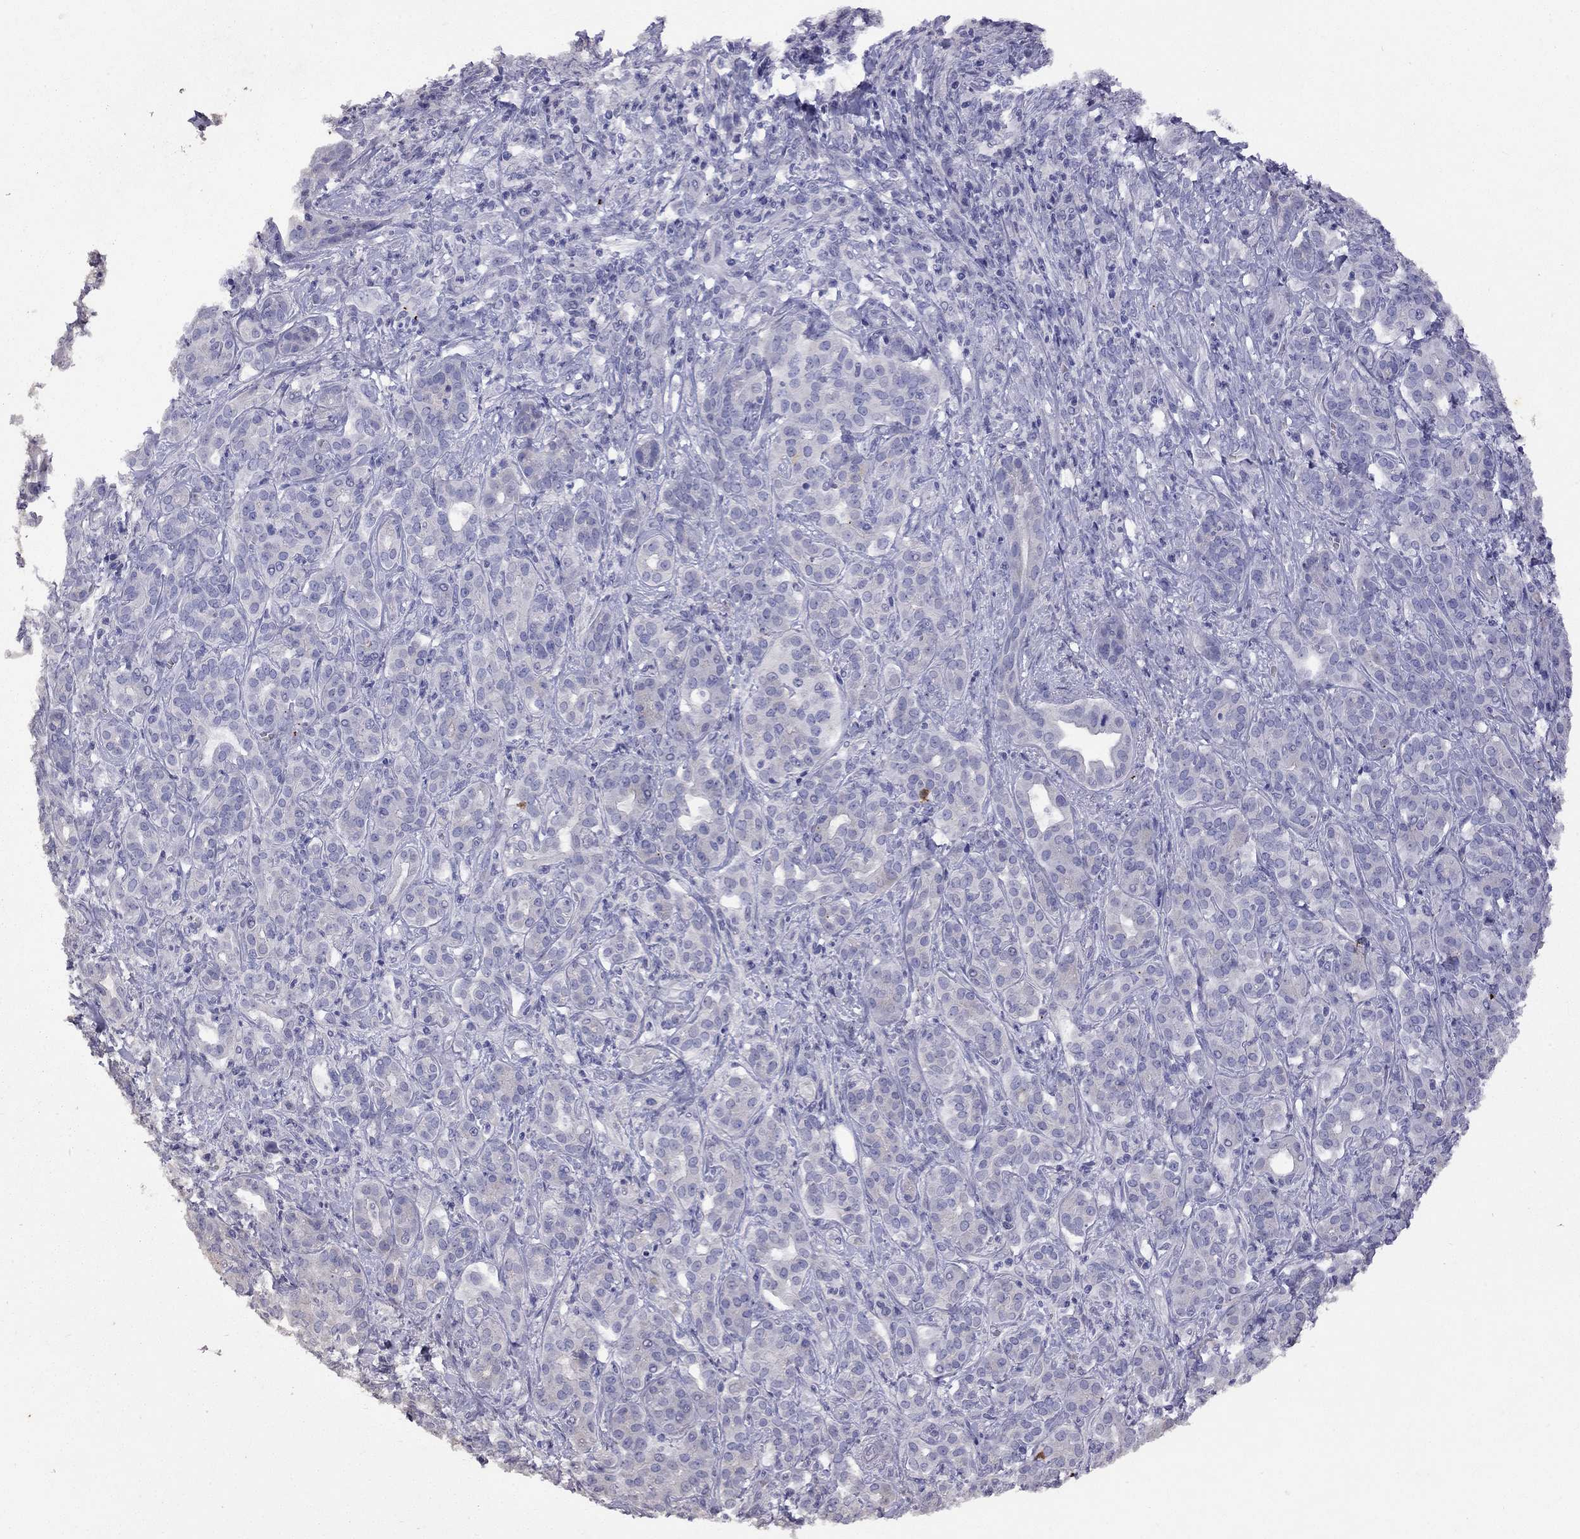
{"staining": {"intensity": "weak", "quantity": "<25%", "location": "cytoplasmic/membranous"}, "tissue": "pancreatic cancer", "cell_type": "Tumor cells", "image_type": "cancer", "snomed": [{"axis": "morphology", "description": "Normal tissue, NOS"}, {"axis": "morphology", "description": "Inflammation, NOS"}, {"axis": "morphology", "description": "Adenocarcinoma, NOS"}, {"axis": "topography", "description": "Pancreas"}], "caption": "High power microscopy histopathology image of an immunohistochemistry (IHC) histopathology image of pancreatic cancer, revealing no significant staining in tumor cells.", "gene": "GNAT3", "patient": {"sex": "male", "age": 57}}